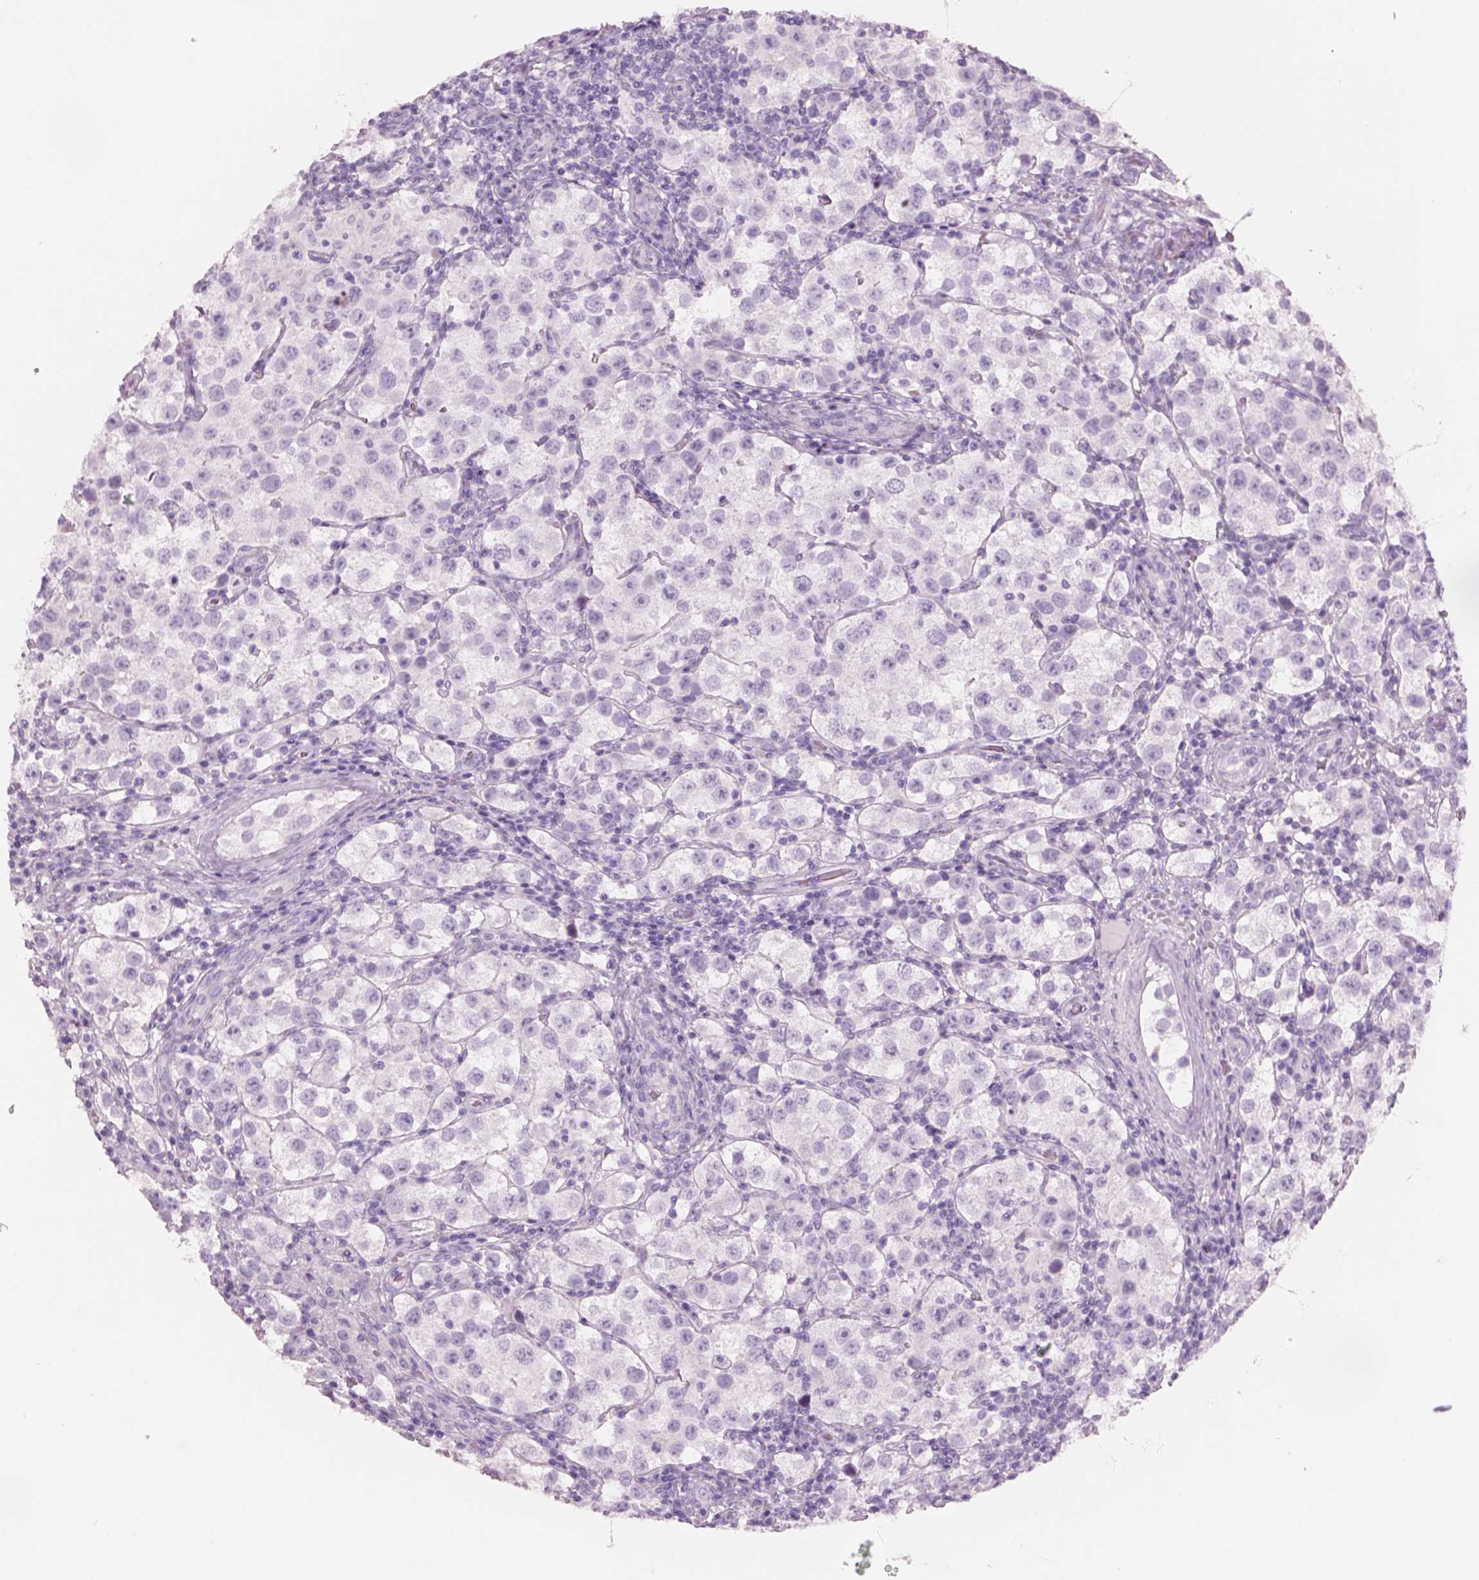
{"staining": {"intensity": "negative", "quantity": "none", "location": "none"}, "tissue": "testis cancer", "cell_type": "Tumor cells", "image_type": "cancer", "snomed": [{"axis": "morphology", "description": "Seminoma, NOS"}, {"axis": "topography", "description": "Testis"}], "caption": "The histopathology image reveals no staining of tumor cells in seminoma (testis). (Brightfield microscopy of DAB (3,3'-diaminobenzidine) immunohistochemistry (IHC) at high magnification).", "gene": "RHO", "patient": {"sex": "male", "age": 37}}